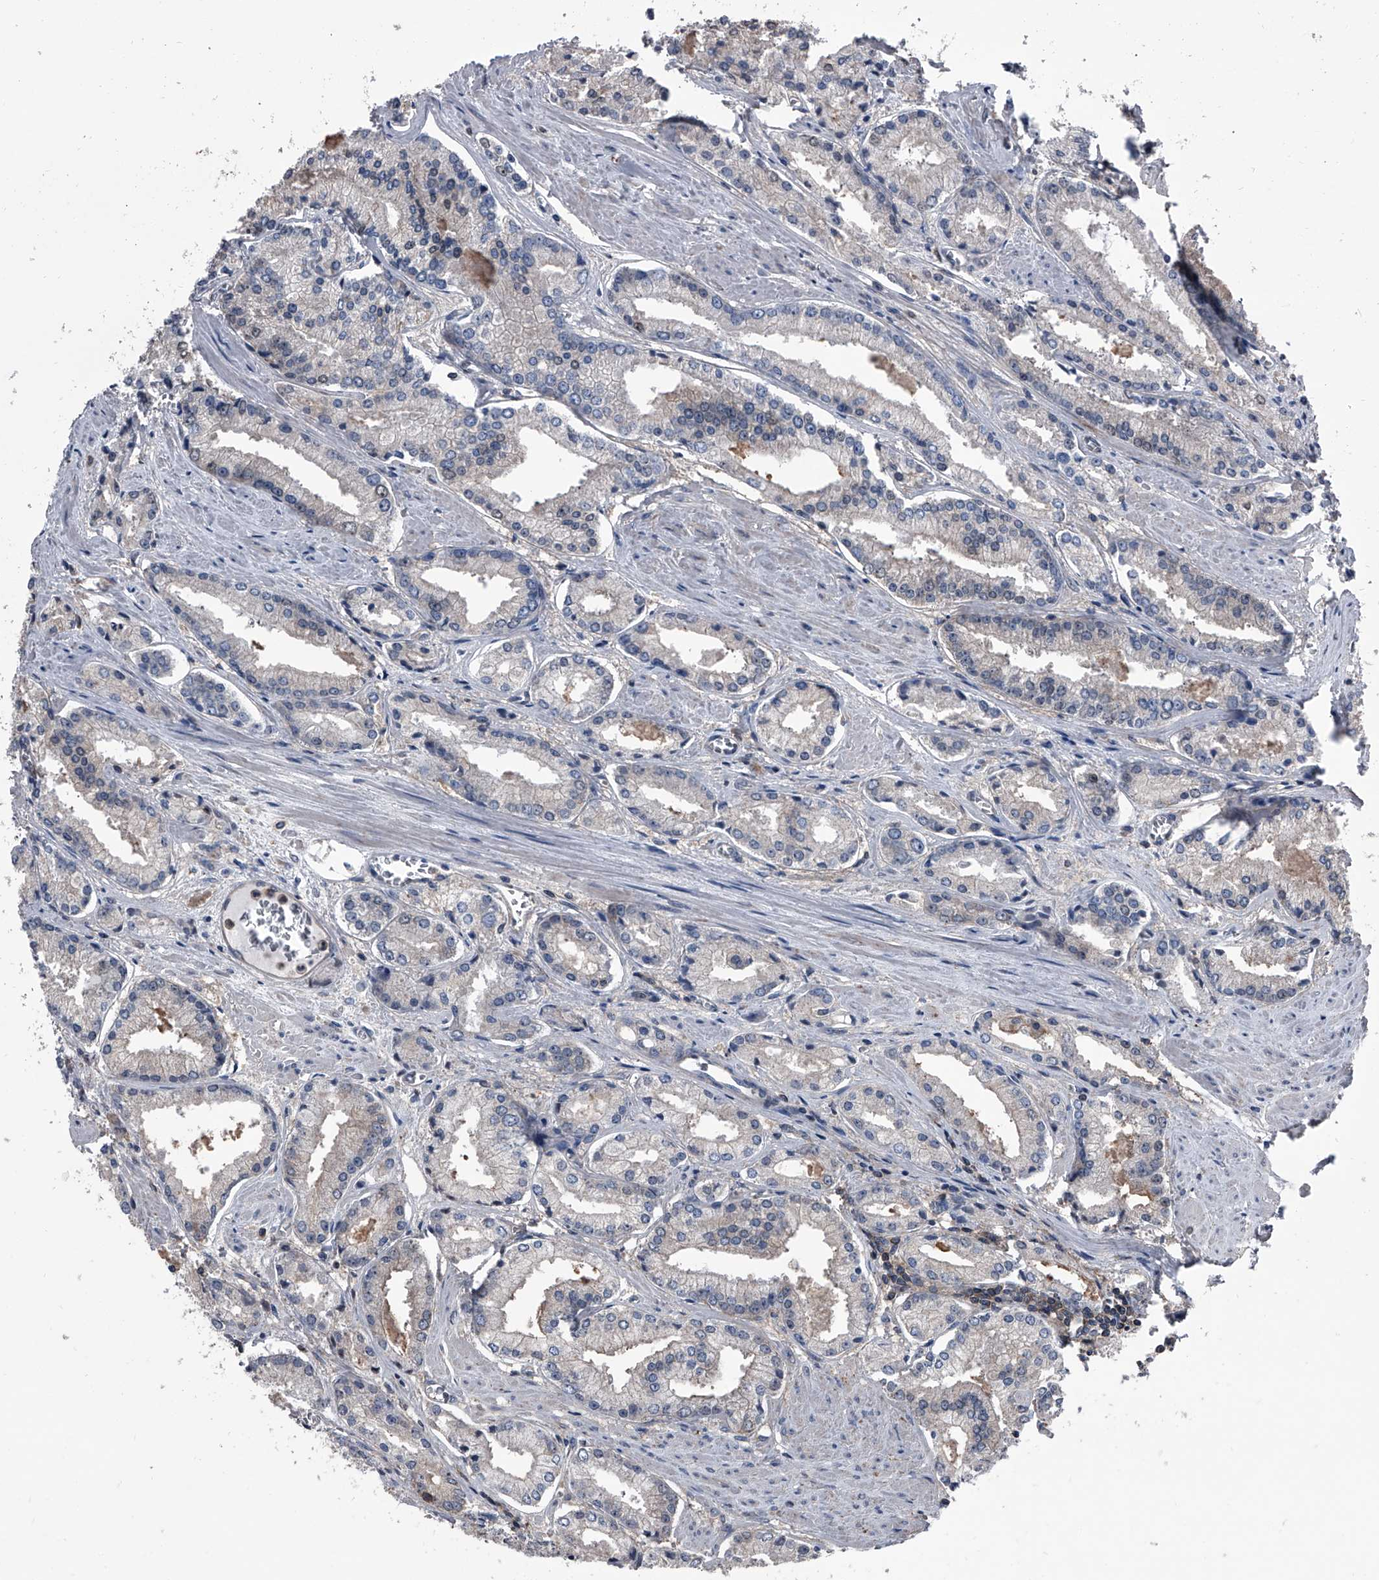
{"staining": {"intensity": "negative", "quantity": "none", "location": "none"}, "tissue": "prostate cancer", "cell_type": "Tumor cells", "image_type": "cancer", "snomed": [{"axis": "morphology", "description": "Adenocarcinoma, Low grade"}, {"axis": "topography", "description": "Prostate"}], "caption": "A high-resolution photomicrograph shows immunohistochemistry staining of prostate cancer, which reveals no significant expression in tumor cells.", "gene": "PIP5K1A", "patient": {"sex": "male", "age": 54}}